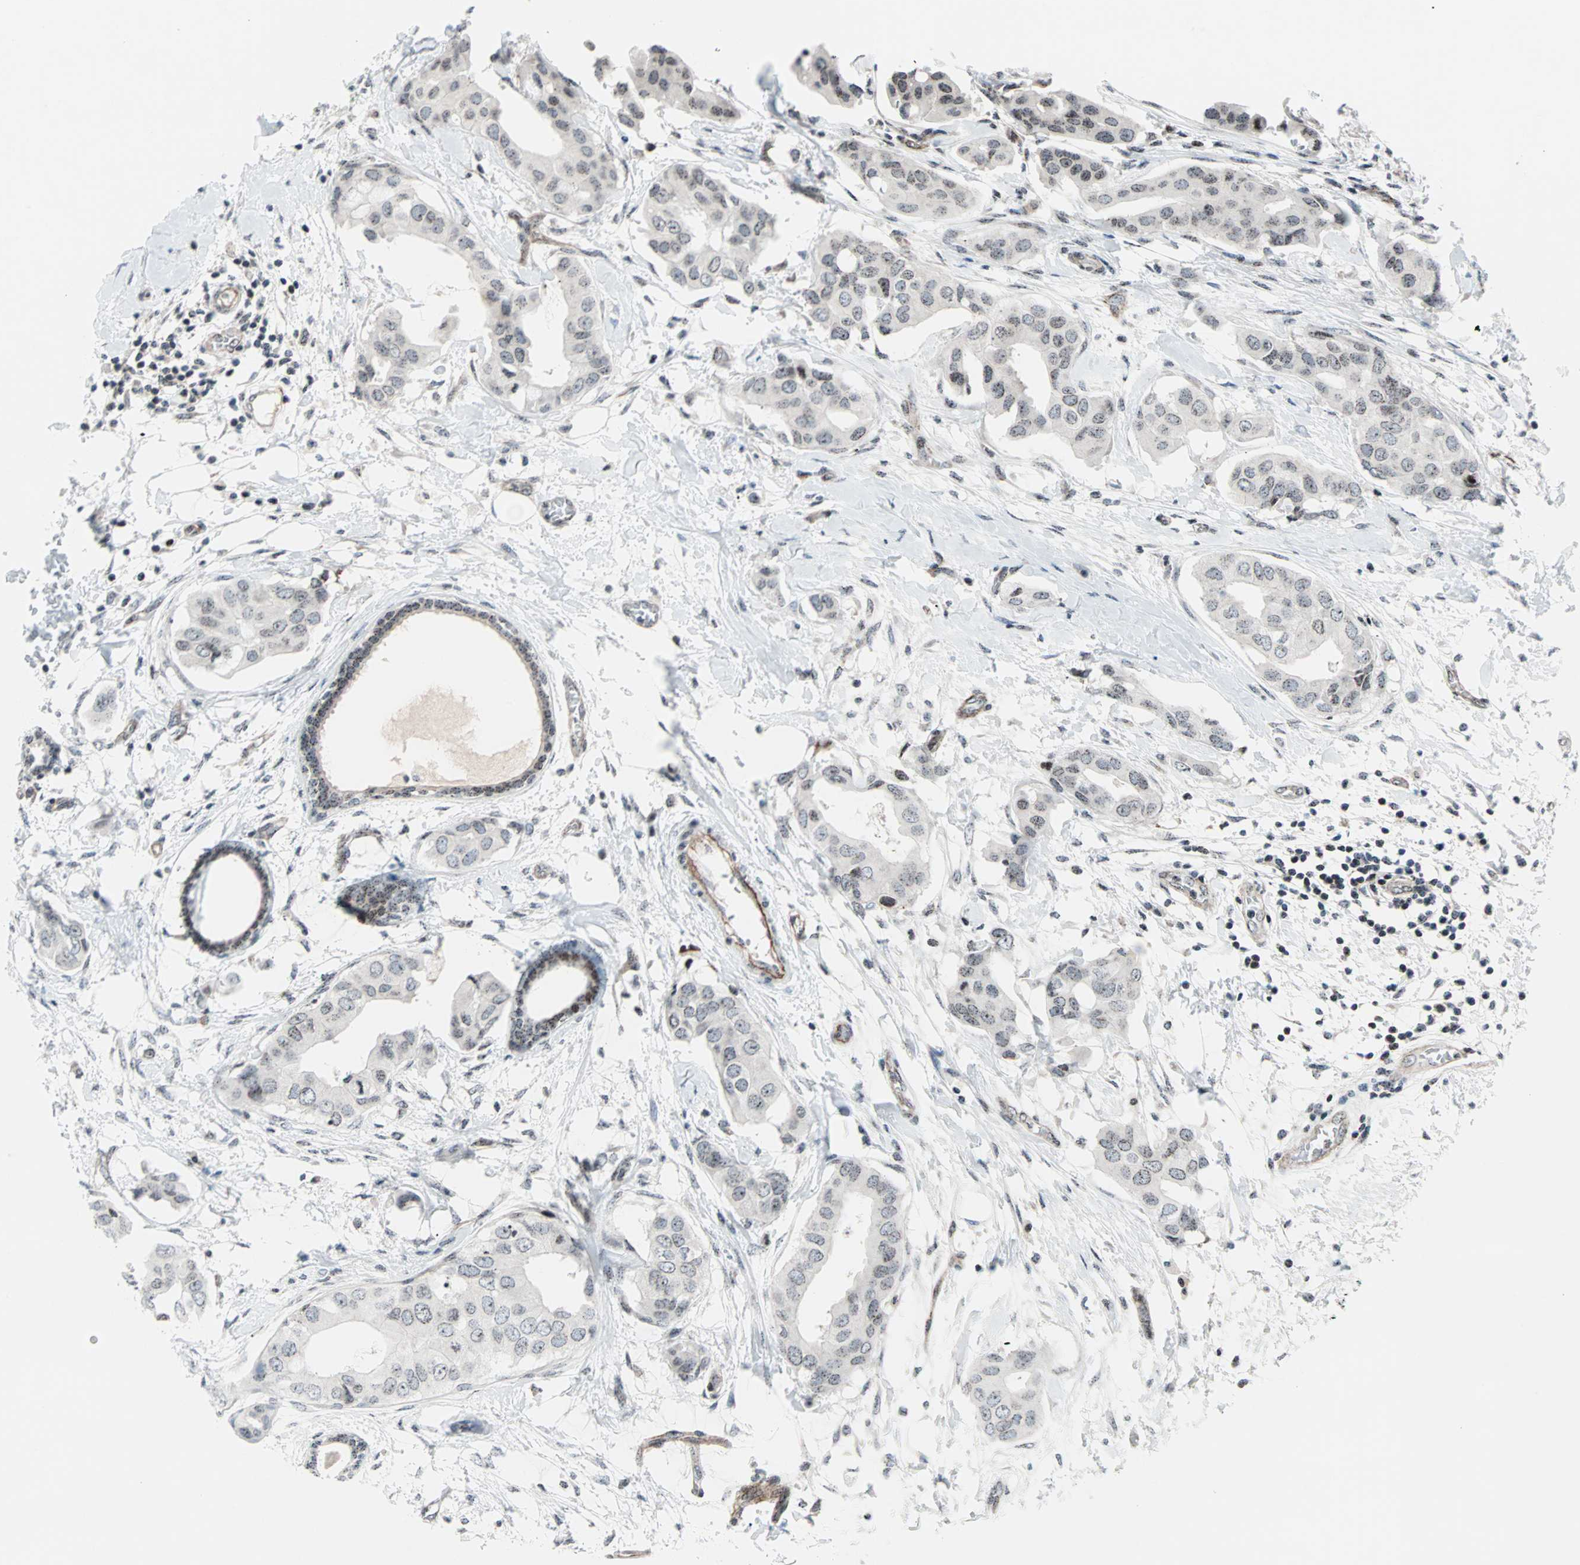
{"staining": {"intensity": "weak", "quantity": ">75%", "location": "nuclear"}, "tissue": "breast cancer", "cell_type": "Tumor cells", "image_type": "cancer", "snomed": [{"axis": "morphology", "description": "Duct carcinoma"}, {"axis": "topography", "description": "Breast"}], "caption": "Infiltrating ductal carcinoma (breast) stained with a protein marker demonstrates weak staining in tumor cells.", "gene": "CENPA", "patient": {"sex": "female", "age": 40}}